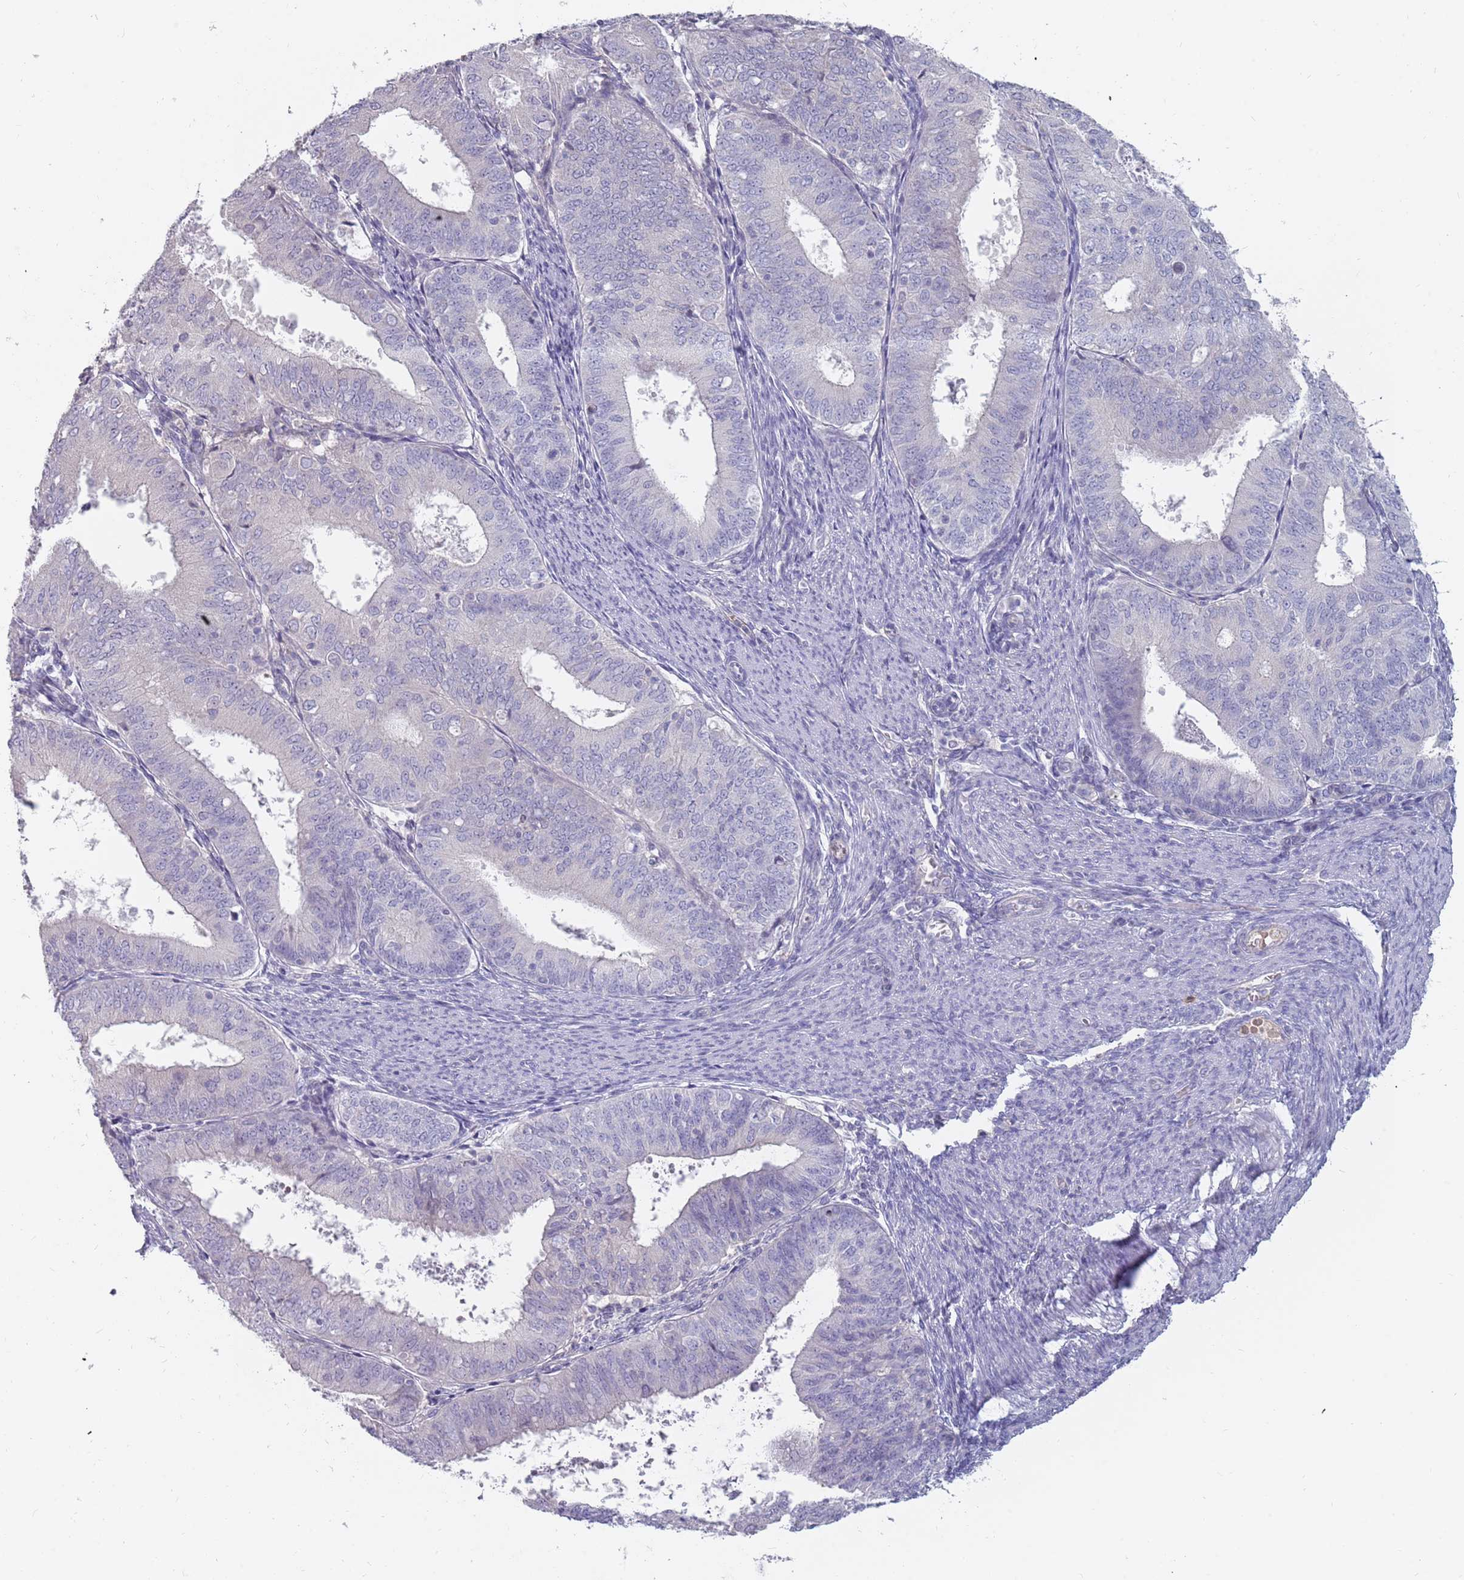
{"staining": {"intensity": "negative", "quantity": "none", "location": "none"}, "tissue": "endometrial cancer", "cell_type": "Tumor cells", "image_type": "cancer", "snomed": [{"axis": "morphology", "description": "Adenocarcinoma, NOS"}, {"axis": "topography", "description": "Endometrium"}], "caption": "The immunohistochemistry histopathology image has no significant expression in tumor cells of adenocarcinoma (endometrial) tissue.", "gene": "DDX4", "patient": {"sex": "female", "age": 57}}